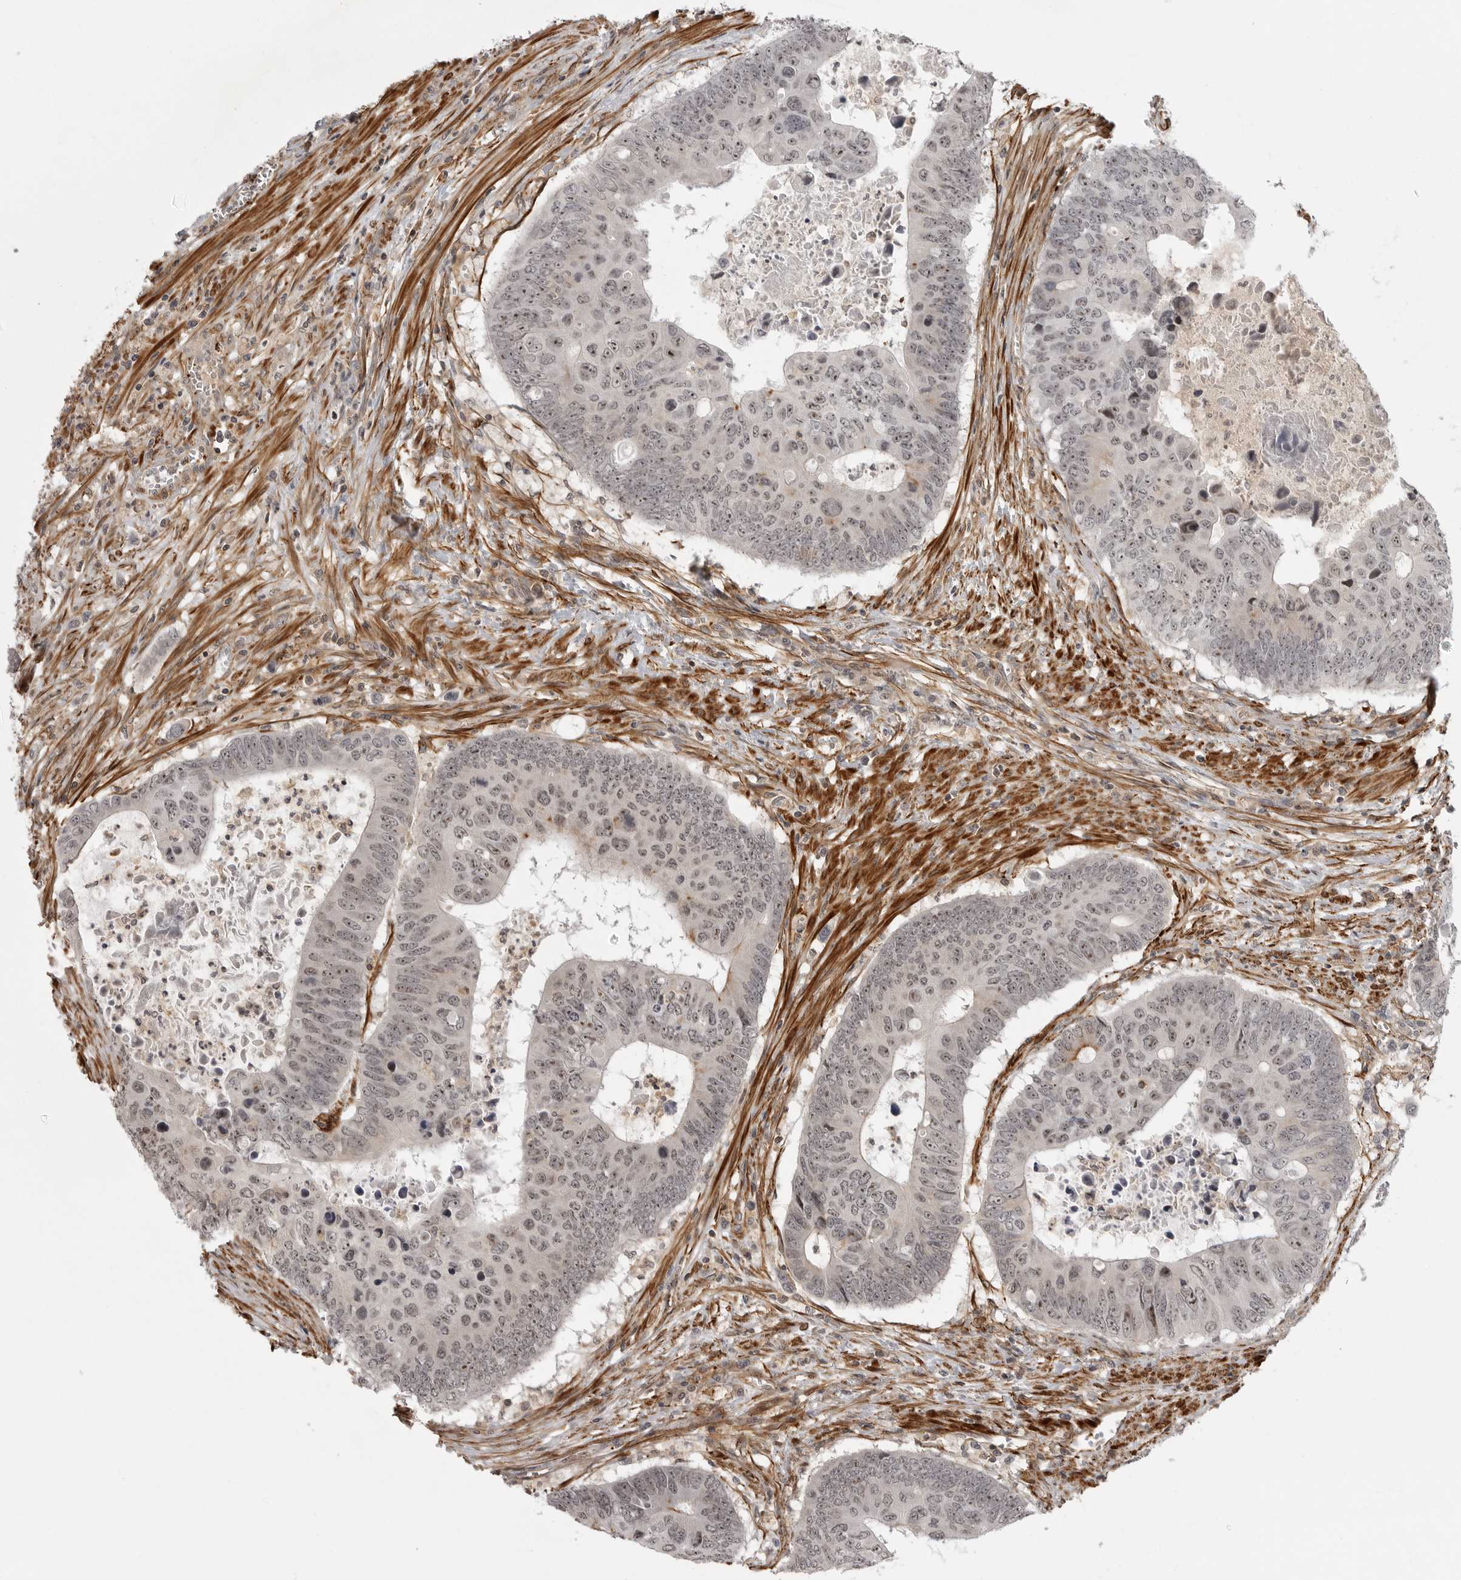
{"staining": {"intensity": "weak", "quantity": ">75%", "location": "nuclear"}, "tissue": "colorectal cancer", "cell_type": "Tumor cells", "image_type": "cancer", "snomed": [{"axis": "morphology", "description": "Adenocarcinoma, NOS"}, {"axis": "topography", "description": "Colon"}], "caption": "DAB (3,3'-diaminobenzidine) immunohistochemical staining of colorectal adenocarcinoma shows weak nuclear protein expression in about >75% of tumor cells. (brown staining indicates protein expression, while blue staining denotes nuclei).", "gene": "TUT4", "patient": {"sex": "male", "age": 87}}